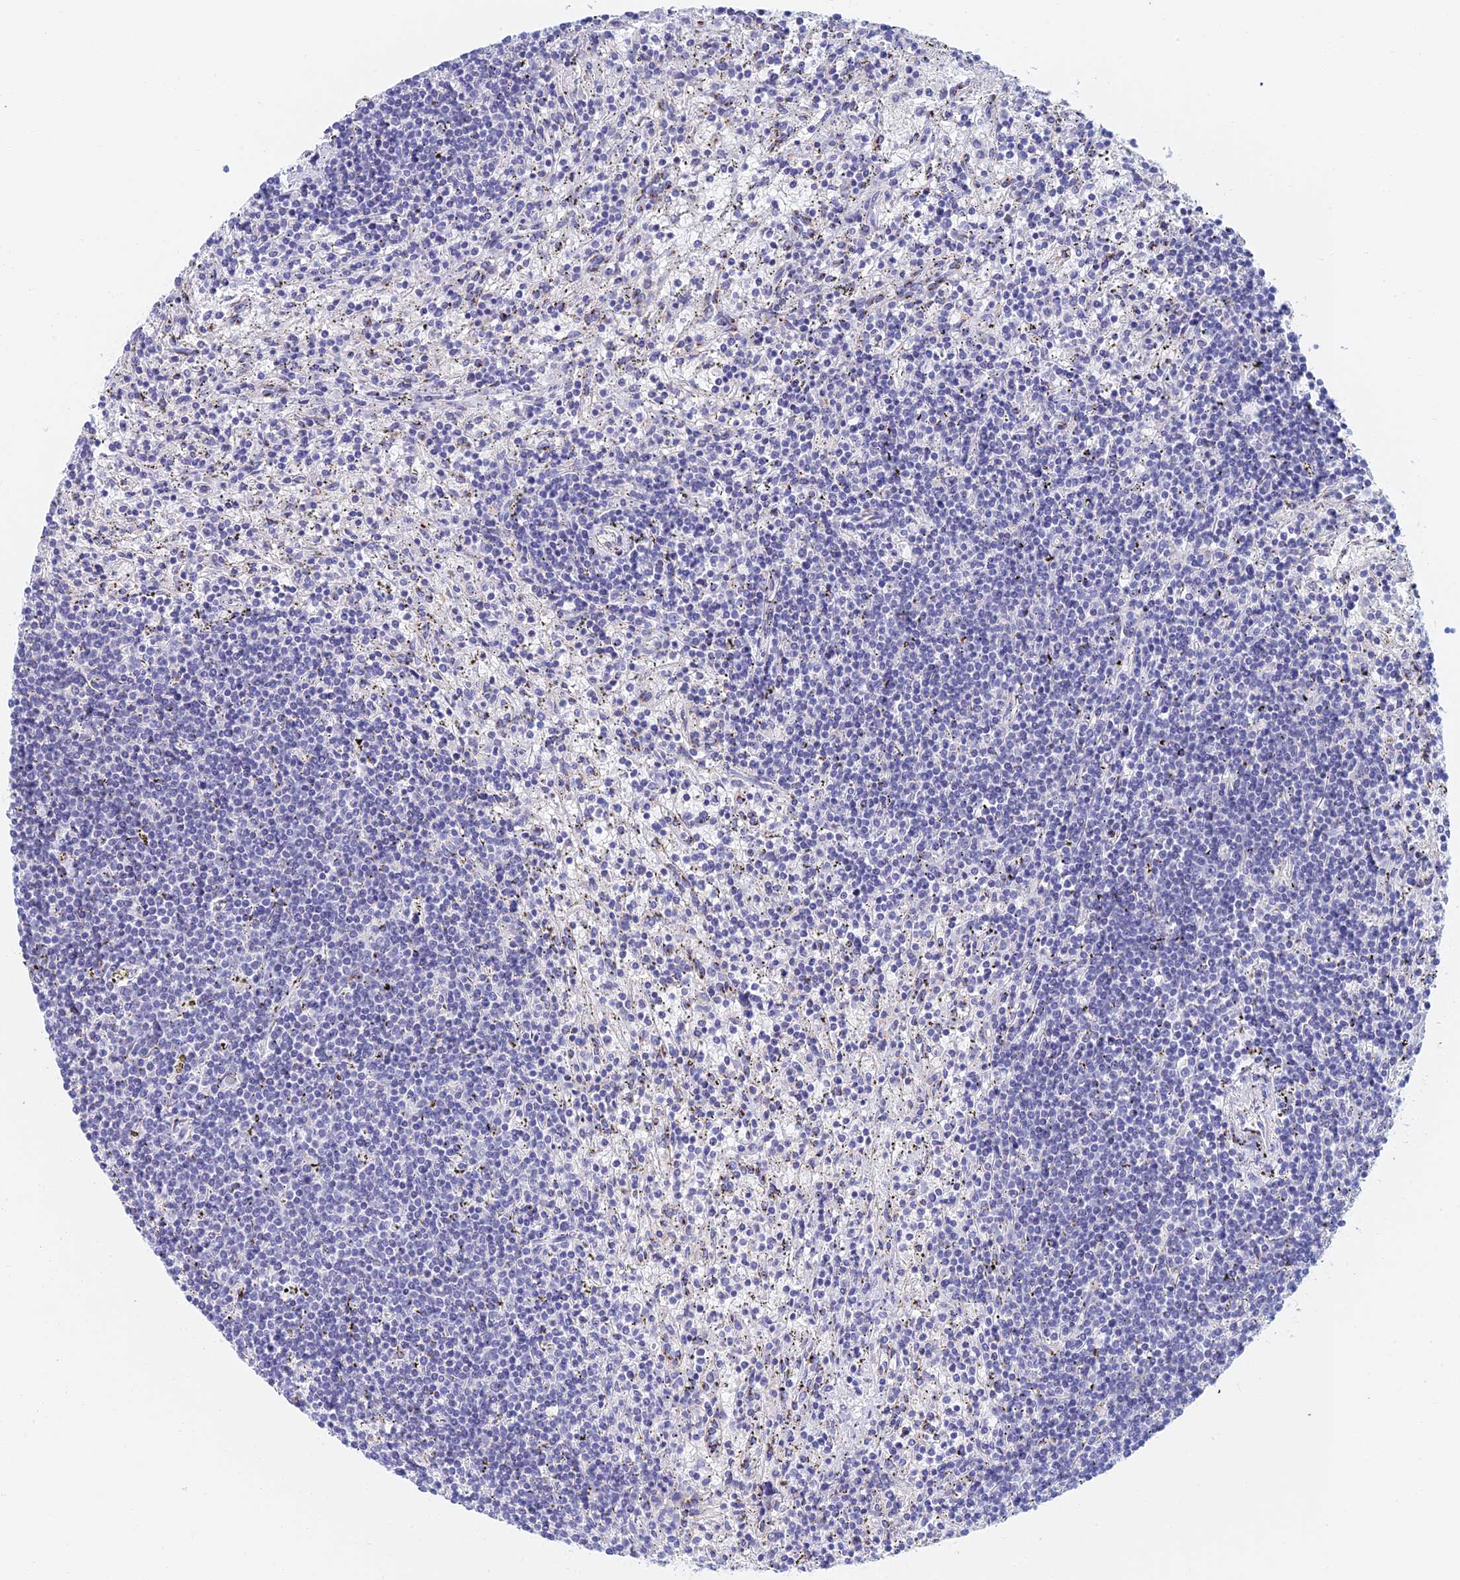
{"staining": {"intensity": "negative", "quantity": "none", "location": "none"}, "tissue": "lymphoma", "cell_type": "Tumor cells", "image_type": "cancer", "snomed": [{"axis": "morphology", "description": "Malignant lymphoma, non-Hodgkin's type, Low grade"}, {"axis": "topography", "description": "Spleen"}], "caption": "Human lymphoma stained for a protein using IHC shows no expression in tumor cells.", "gene": "SLC24A3", "patient": {"sex": "male", "age": 76}}